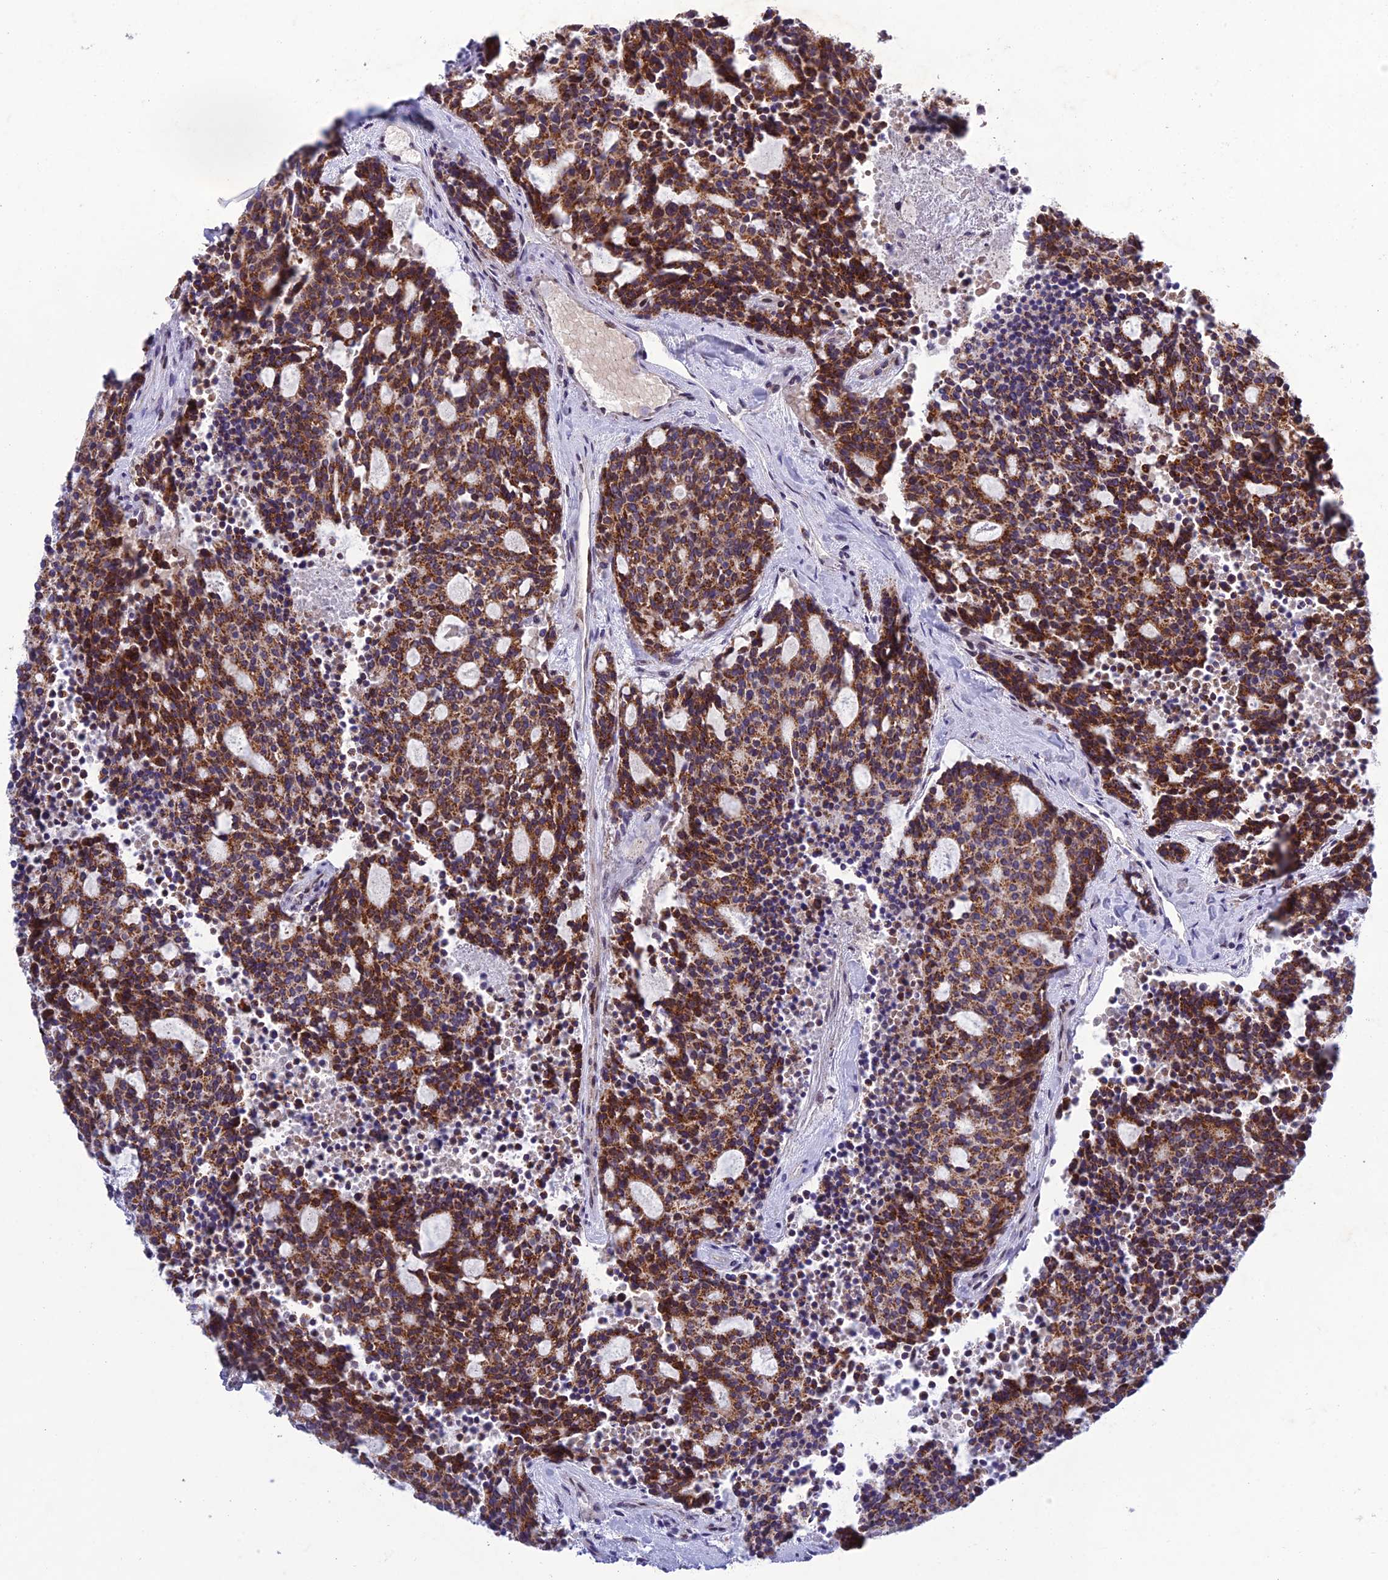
{"staining": {"intensity": "moderate", "quantity": ">75%", "location": "cytoplasmic/membranous"}, "tissue": "carcinoid", "cell_type": "Tumor cells", "image_type": "cancer", "snomed": [{"axis": "morphology", "description": "Carcinoid, malignant, NOS"}, {"axis": "topography", "description": "Pancreas"}], "caption": "Immunohistochemical staining of malignant carcinoid exhibits medium levels of moderate cytoplasmic/membranous protein expression in approximately >75% of tumor cells. The protein is shown in brown color, while the nuclei are stained blue.", "gene": "MGAT2", "patient": {"sex": "female", "age": 54}}